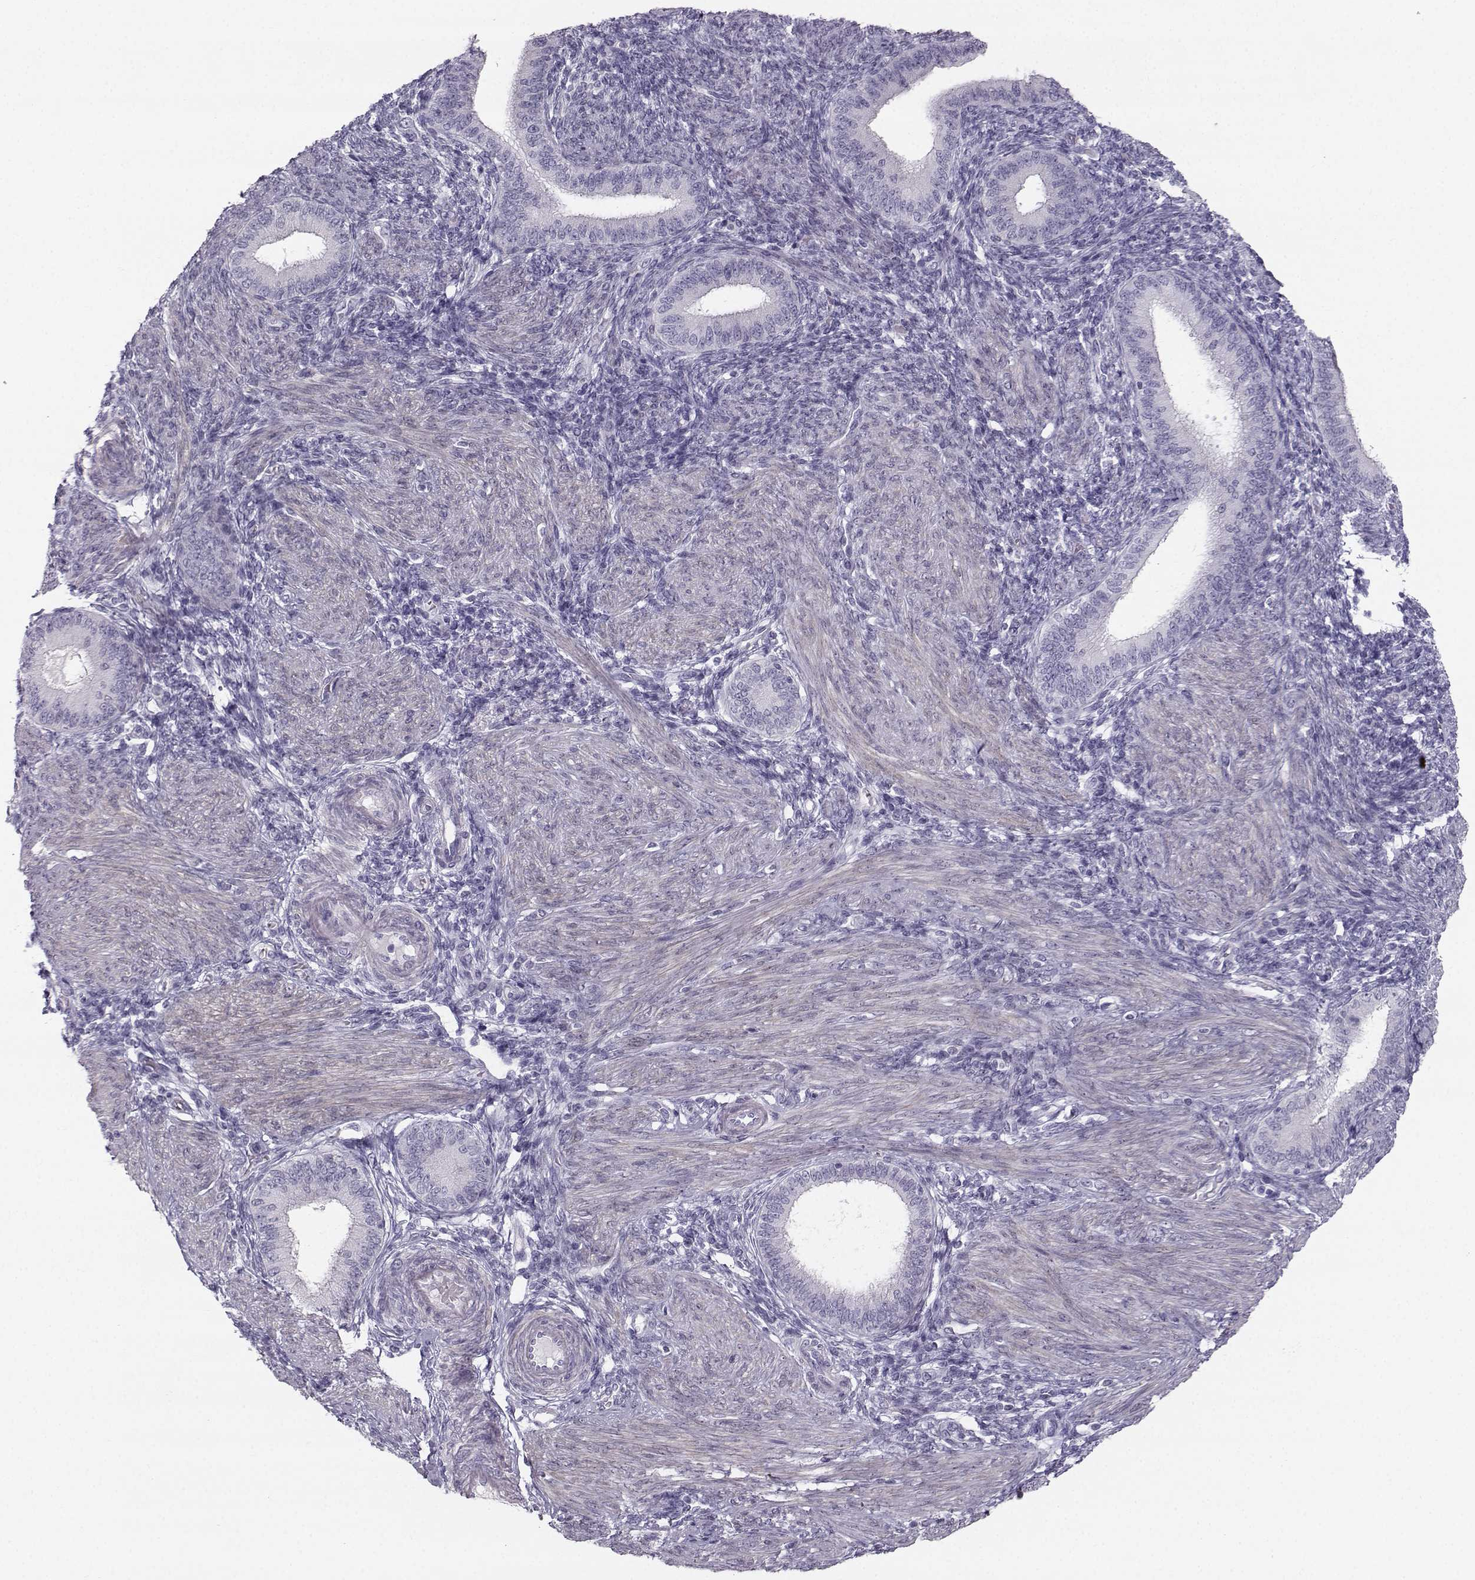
{"staining": {"intensity": "negative", "quantity": "none", "location": "none"}, "tissue": "endometrium", "cell_type": "Cells in endometrial stroma", "image_type": "normal", "snomed": [{"axis": "morphology", "description": "Normal tissue, NOS"}, {"axis": "topography", "description": "Endometrium"}], "caption": "A high-resolution image shows immunohistochemistry (IHC) staining of unremarkable endometrium, which shows no significant expression in cells in endometrial stroma. Brightfield microscopy of immunohistochemistry stained with DAB (3,3'-diaminobenzidine) (brown) and hematoxylin (blue), captured at high magnification.", "gene": "CASR", "patient": {"sex": "female", "age": 39}}